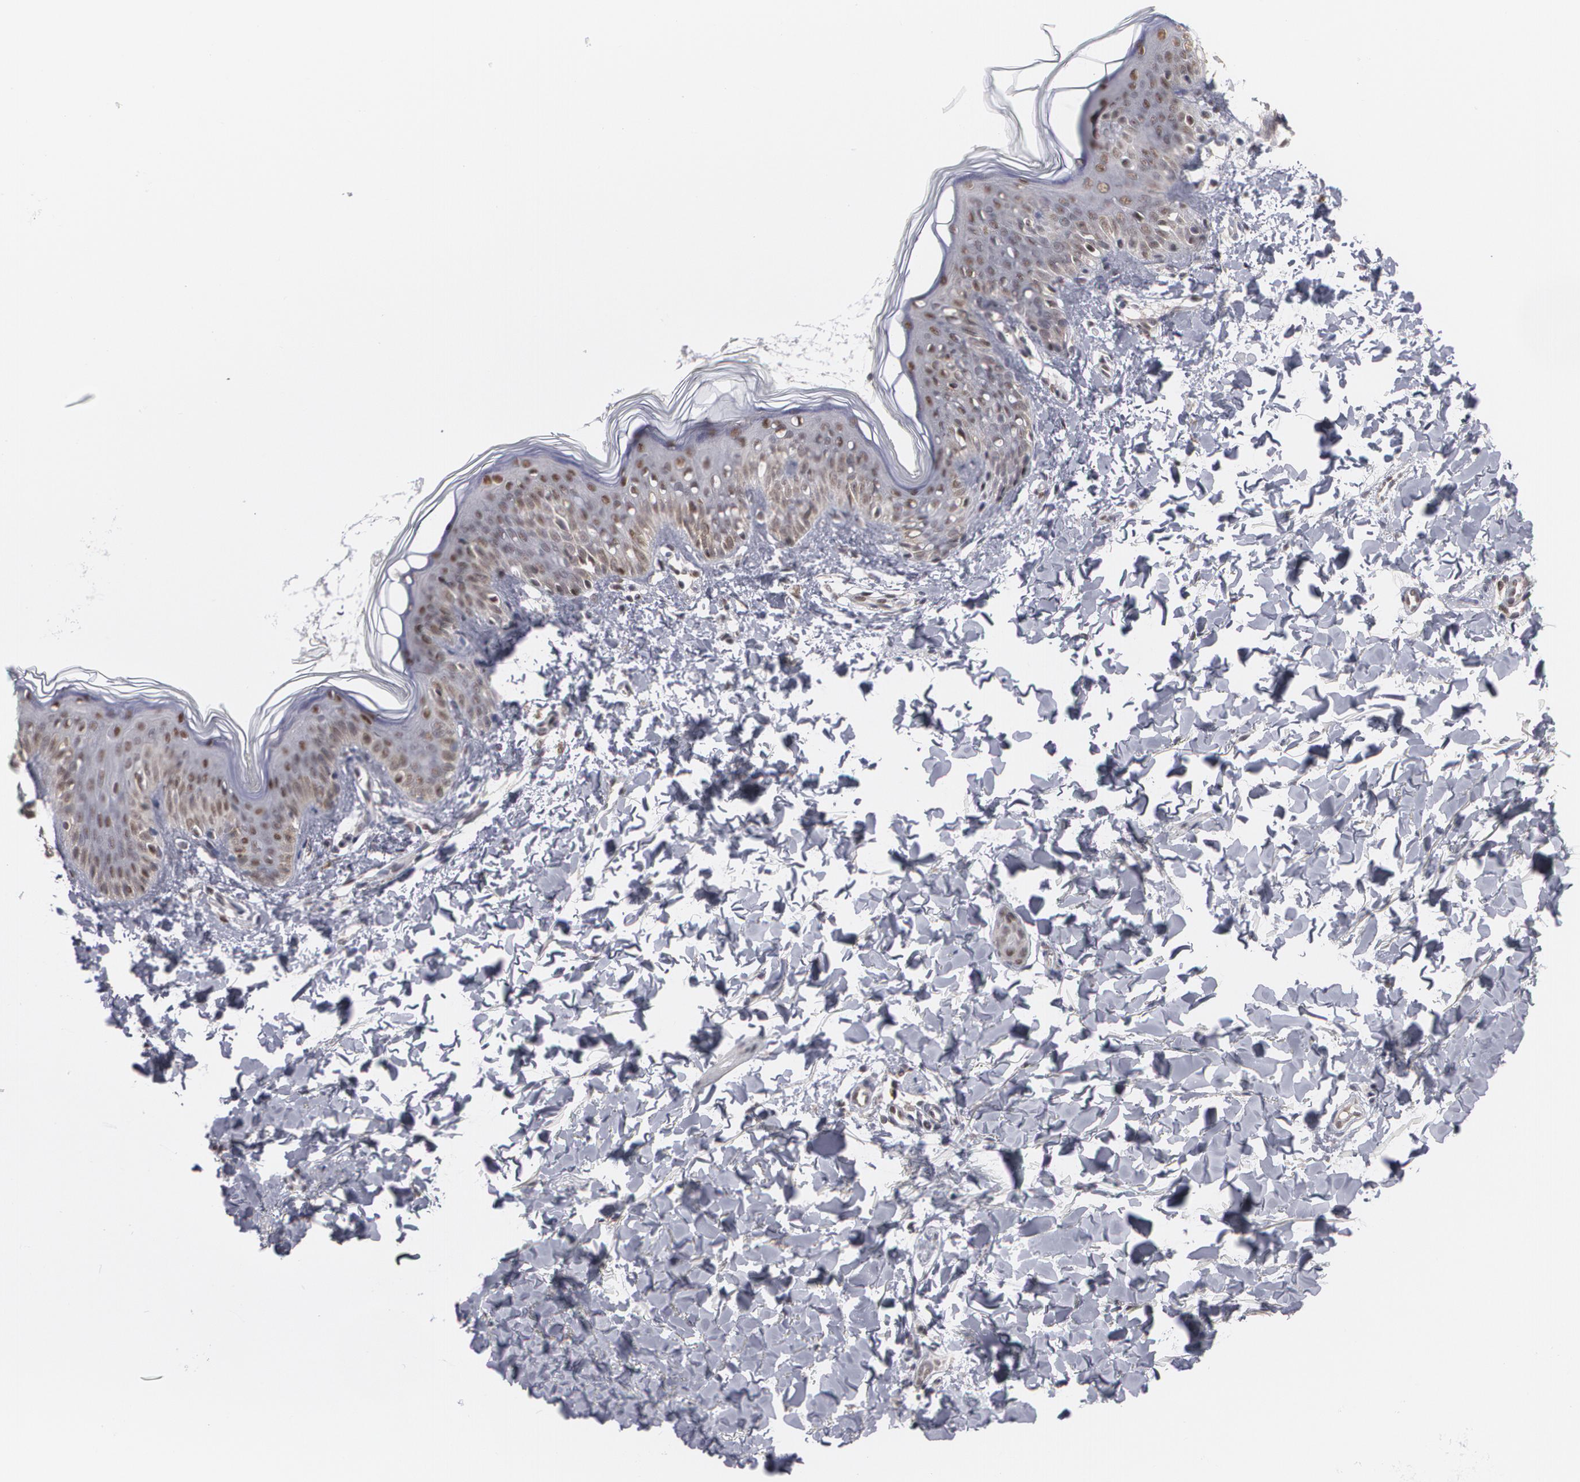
{"staining": {"intensity": "weak", "quantity": ">75%", "location": "cytoplasmic/membranous"}, "tissue": "skin", "cell_type": "Fibroblasts", "image_type": "normal", "snomed": [{"axis": "morphology", "description": "Normal tissue, NOS"}, {"axis": "topography", "description": "Skin"}], "caption": "High-power microscopy captured an IHC image of normal skin, revealing weak cytoplasmic/membranous expression in about >75% of fibroblasts.", "gene": "INTS6L", "patient": {"sex": "female", "age": 17}}